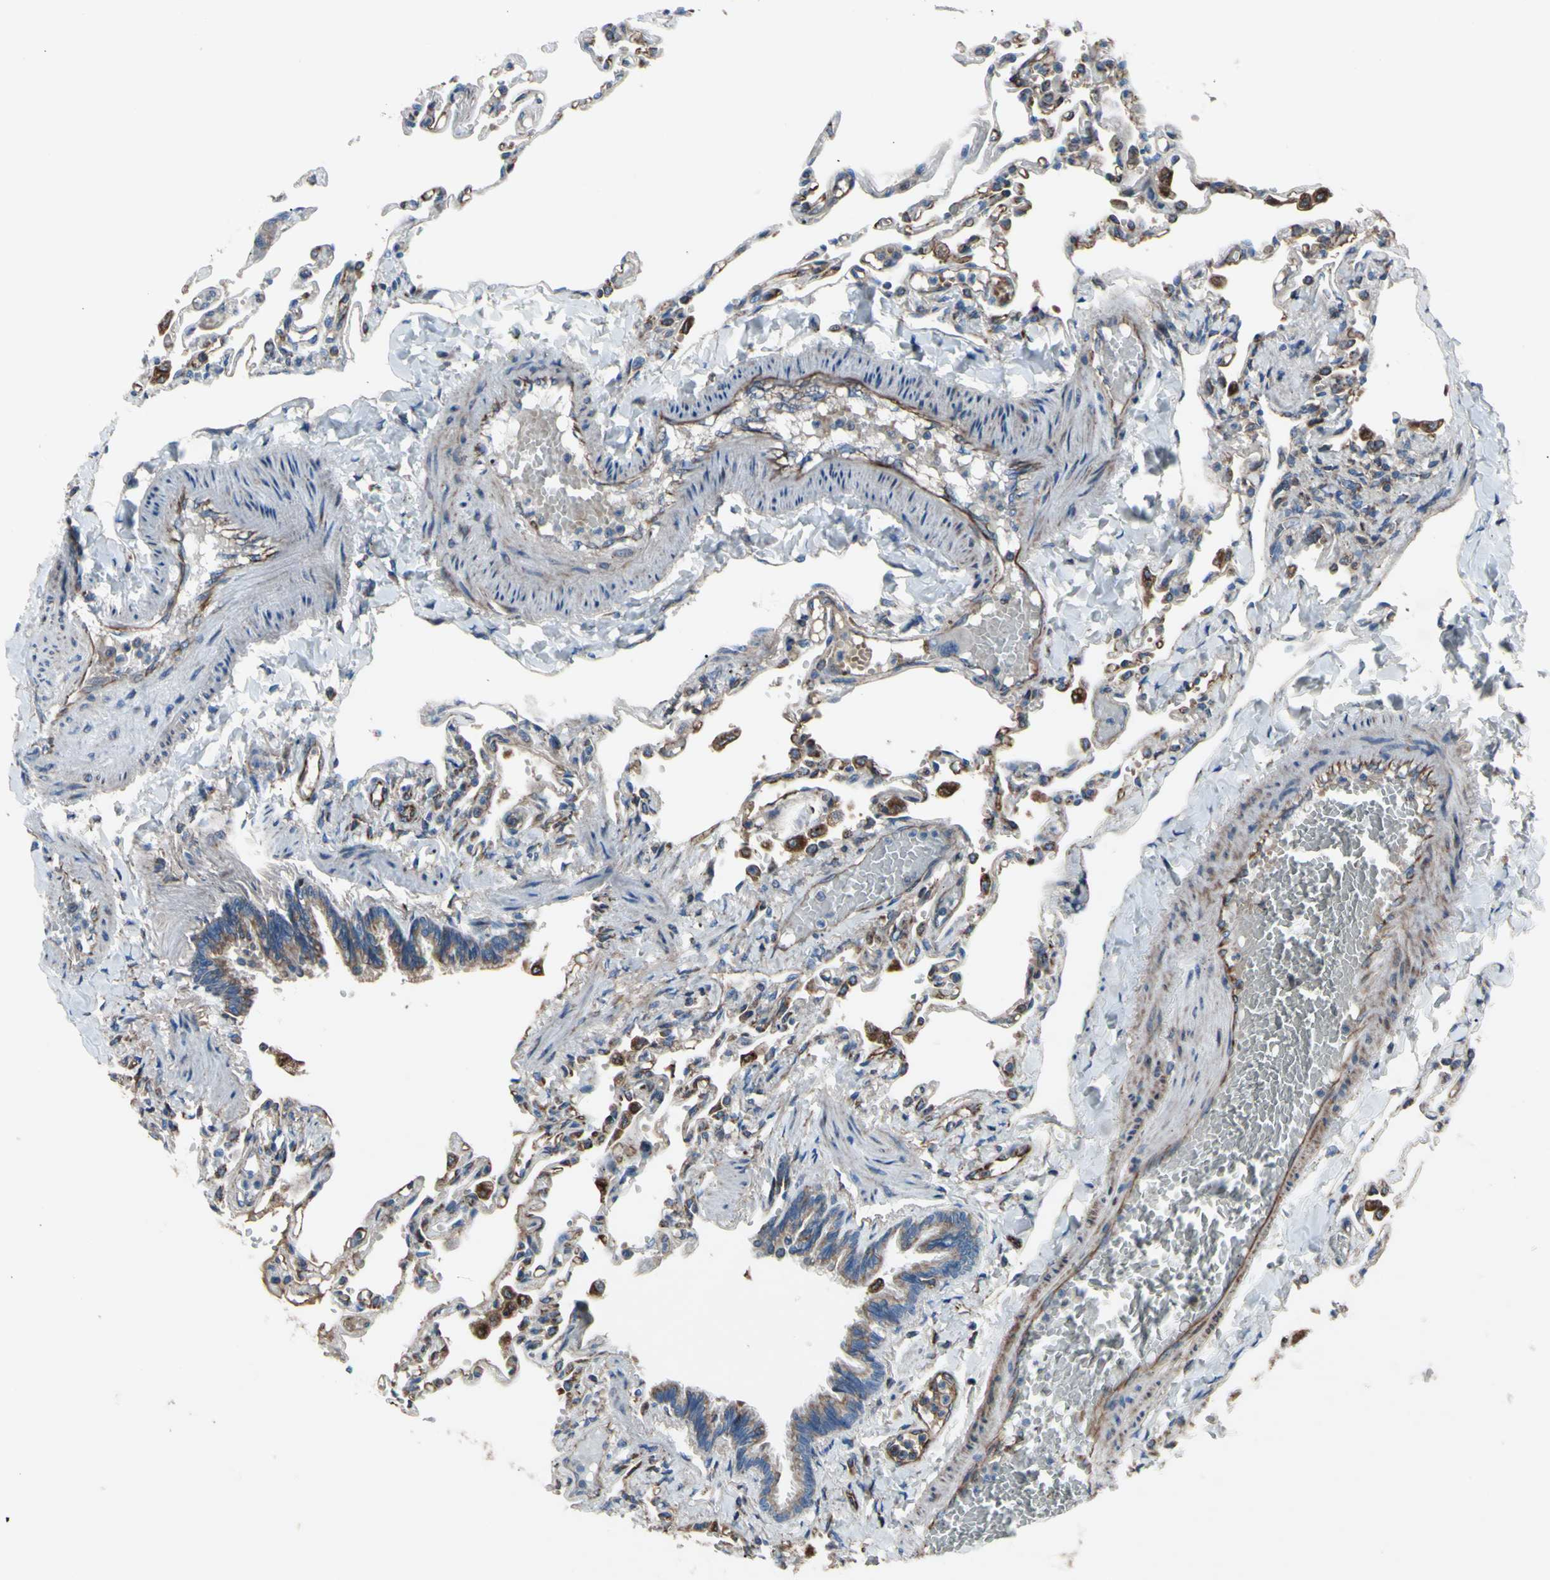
{"staining": {"intensity": "weak", "quantity": ">75%", "location": "cytoplasmic/membranous"}, "tissue": "lung", "cell_type": "Alveolar cells", "image_type": "normal", "snomed": [{"axis": "morphology", "description": "Normal tissue, NOS"}, {"axis": "topography", "description": "Lung"}], "caption": "Normal lung displays weak cytoplasmic/membranous staining in approximately >75% of alveolar cells.", "gene": "EMC7", "patient": {"sex": "male", "age": 21}}